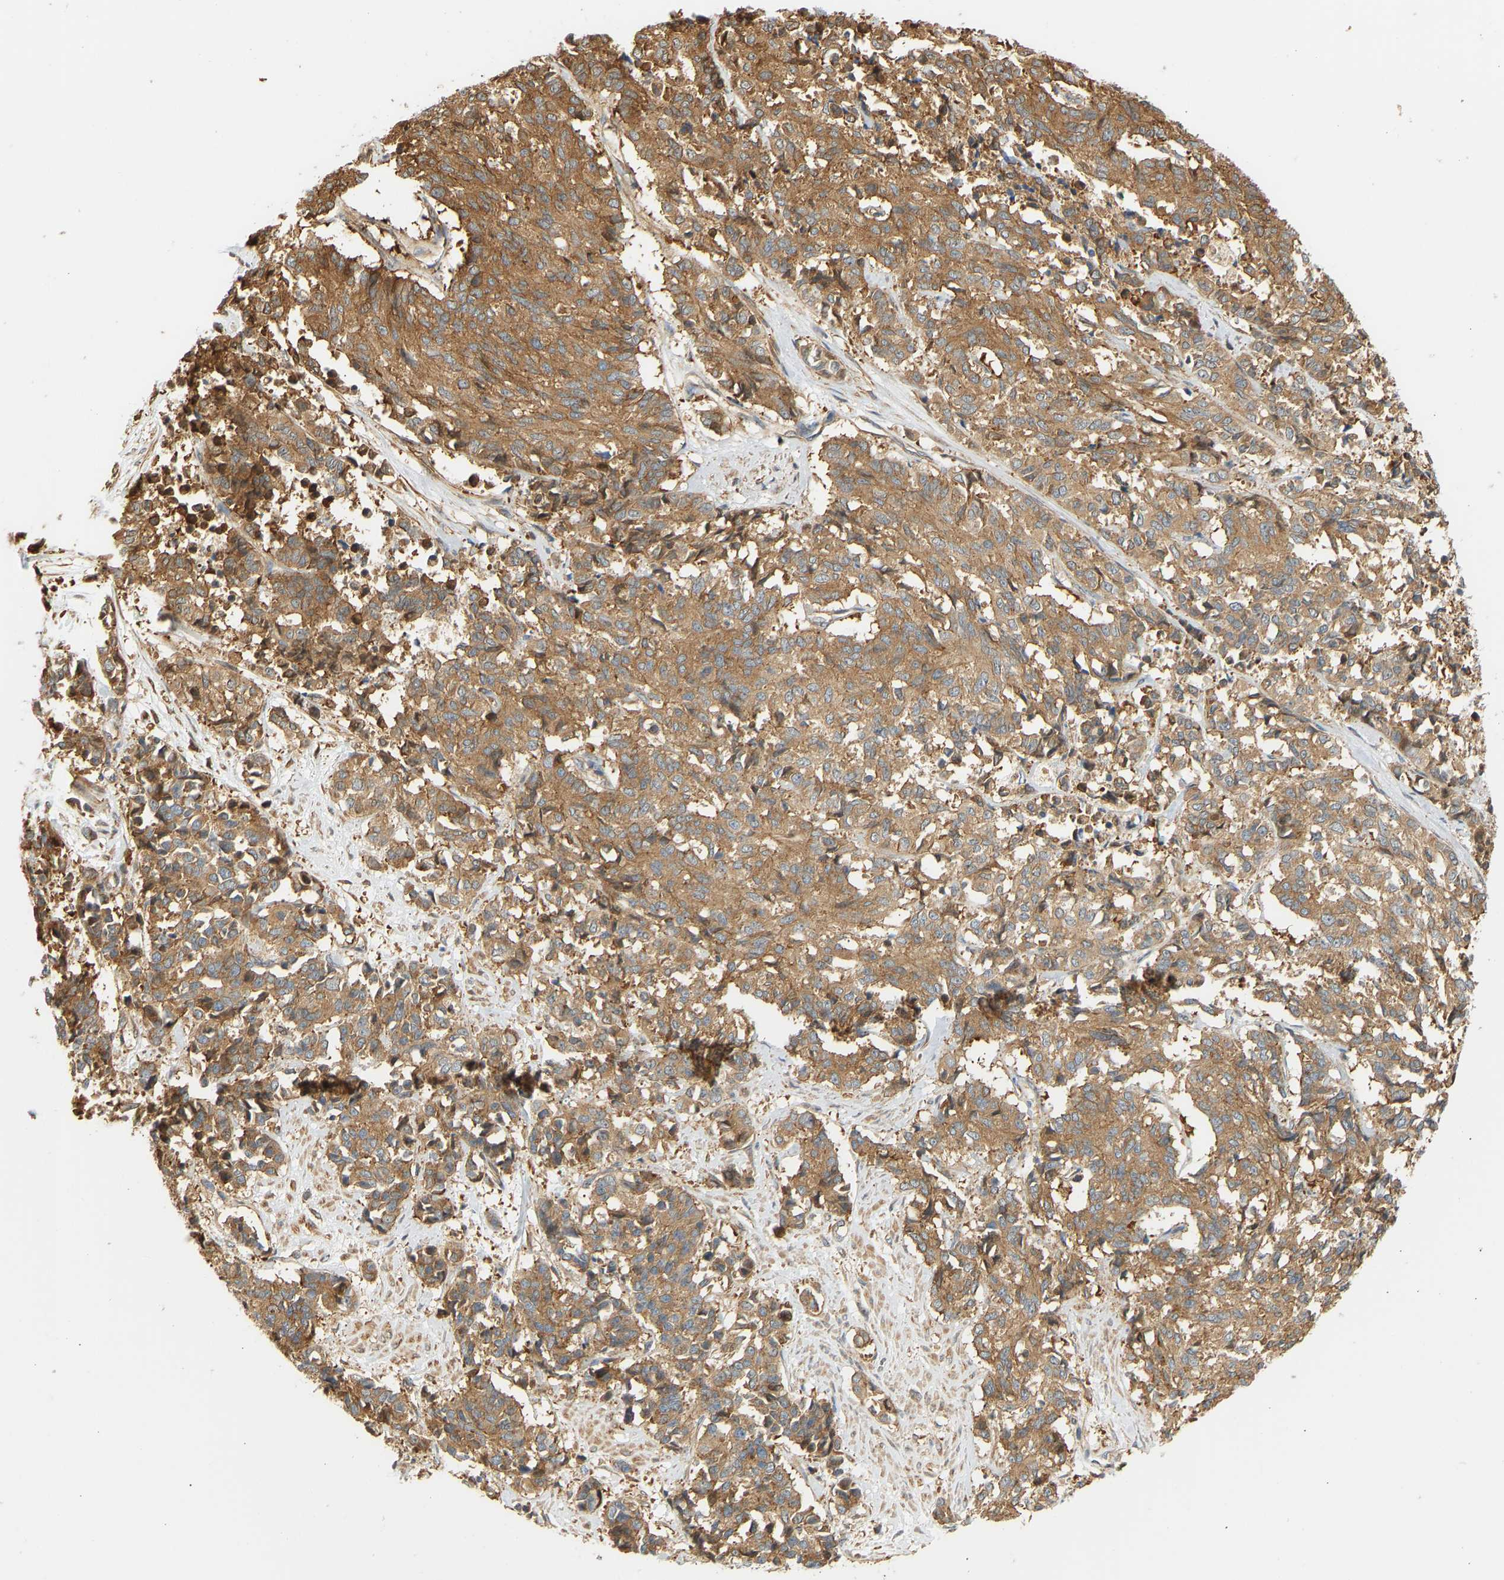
{"staining": {"intensity": "moderate", "quantity": ">75%", "location": "cytoplasmic/membranous"}, "tissue": "cervical cancer", "cell_type": "Tumor cells", "image_type": "cancer", "snomed": [{"axis": "morphology", "description": "Squamous cell carcinoma, NOS"}, {"axis": "topography", "description": "Cervix"}], "caption": "Human cervical squamous cell carcinoma stained for a protein (brown) reveals moderate cytoplasmic/membranous positive positivity in about >75% of tumor cells.", "gene": "CEP57", "patient": {"sex": "female", "age": 35}}